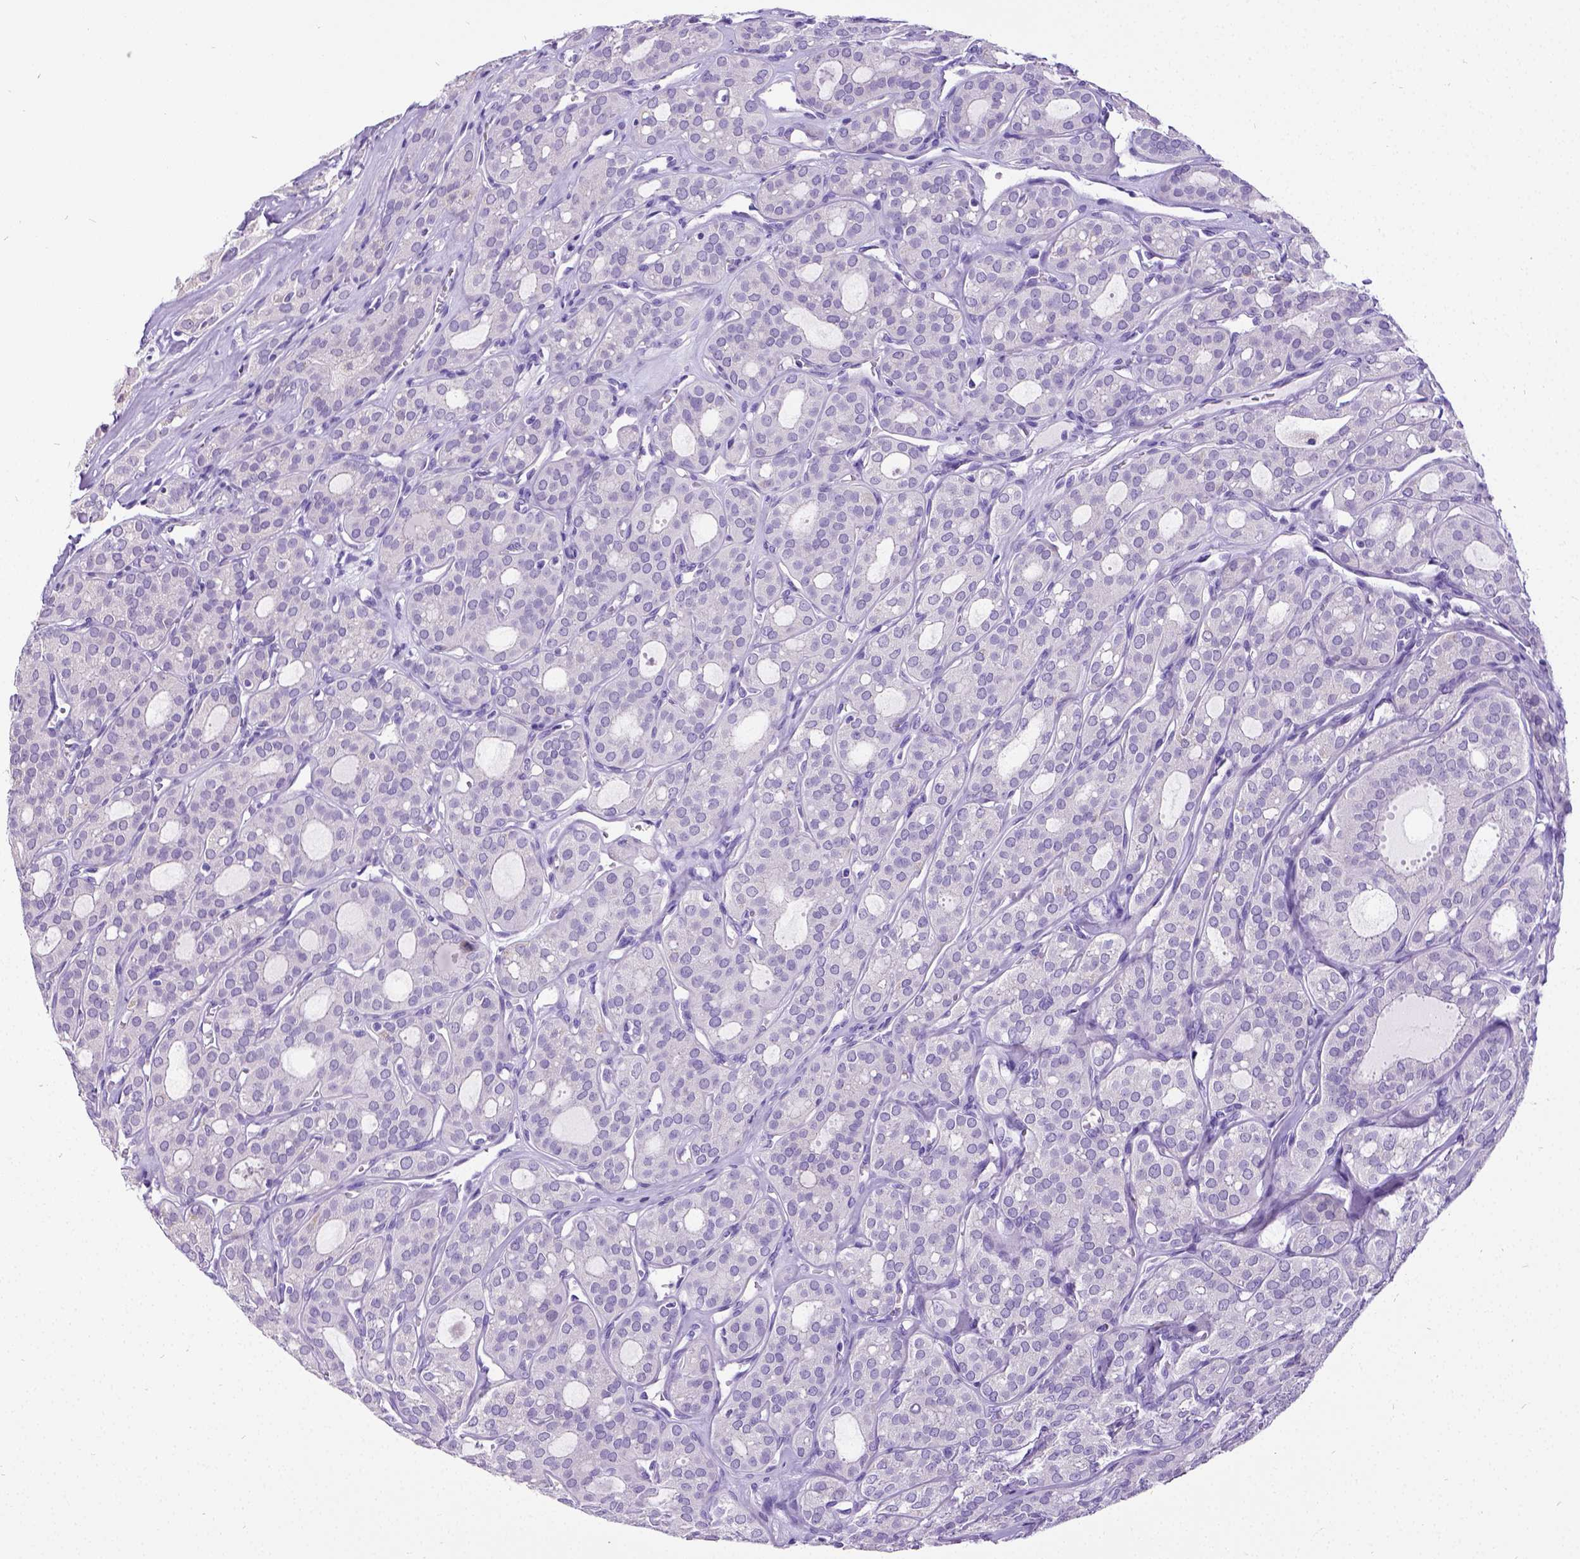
{"staining": {"intensity": "negative", "quantity": "none", "location": "none"}, "tissue": "thyroid cancer", "cell_type": "Tumor cells", "image_type": "cancer", "snomed": [{"axis": "morphology", "description": "Follicular adenoma carcinoma, NOS"}, {"axis": "topography", "description": "Thyroid gland"}], "caption": "Protein analysis of follicular adenoma carcinoma (thyroid) shows no significant staining in tumor cells. (DAB (3,3'-diaminobenzidine) IHC with hematoxylin counter stain).", "gene": "SATB2", "patient": {"sex": "male", "age": 75}}